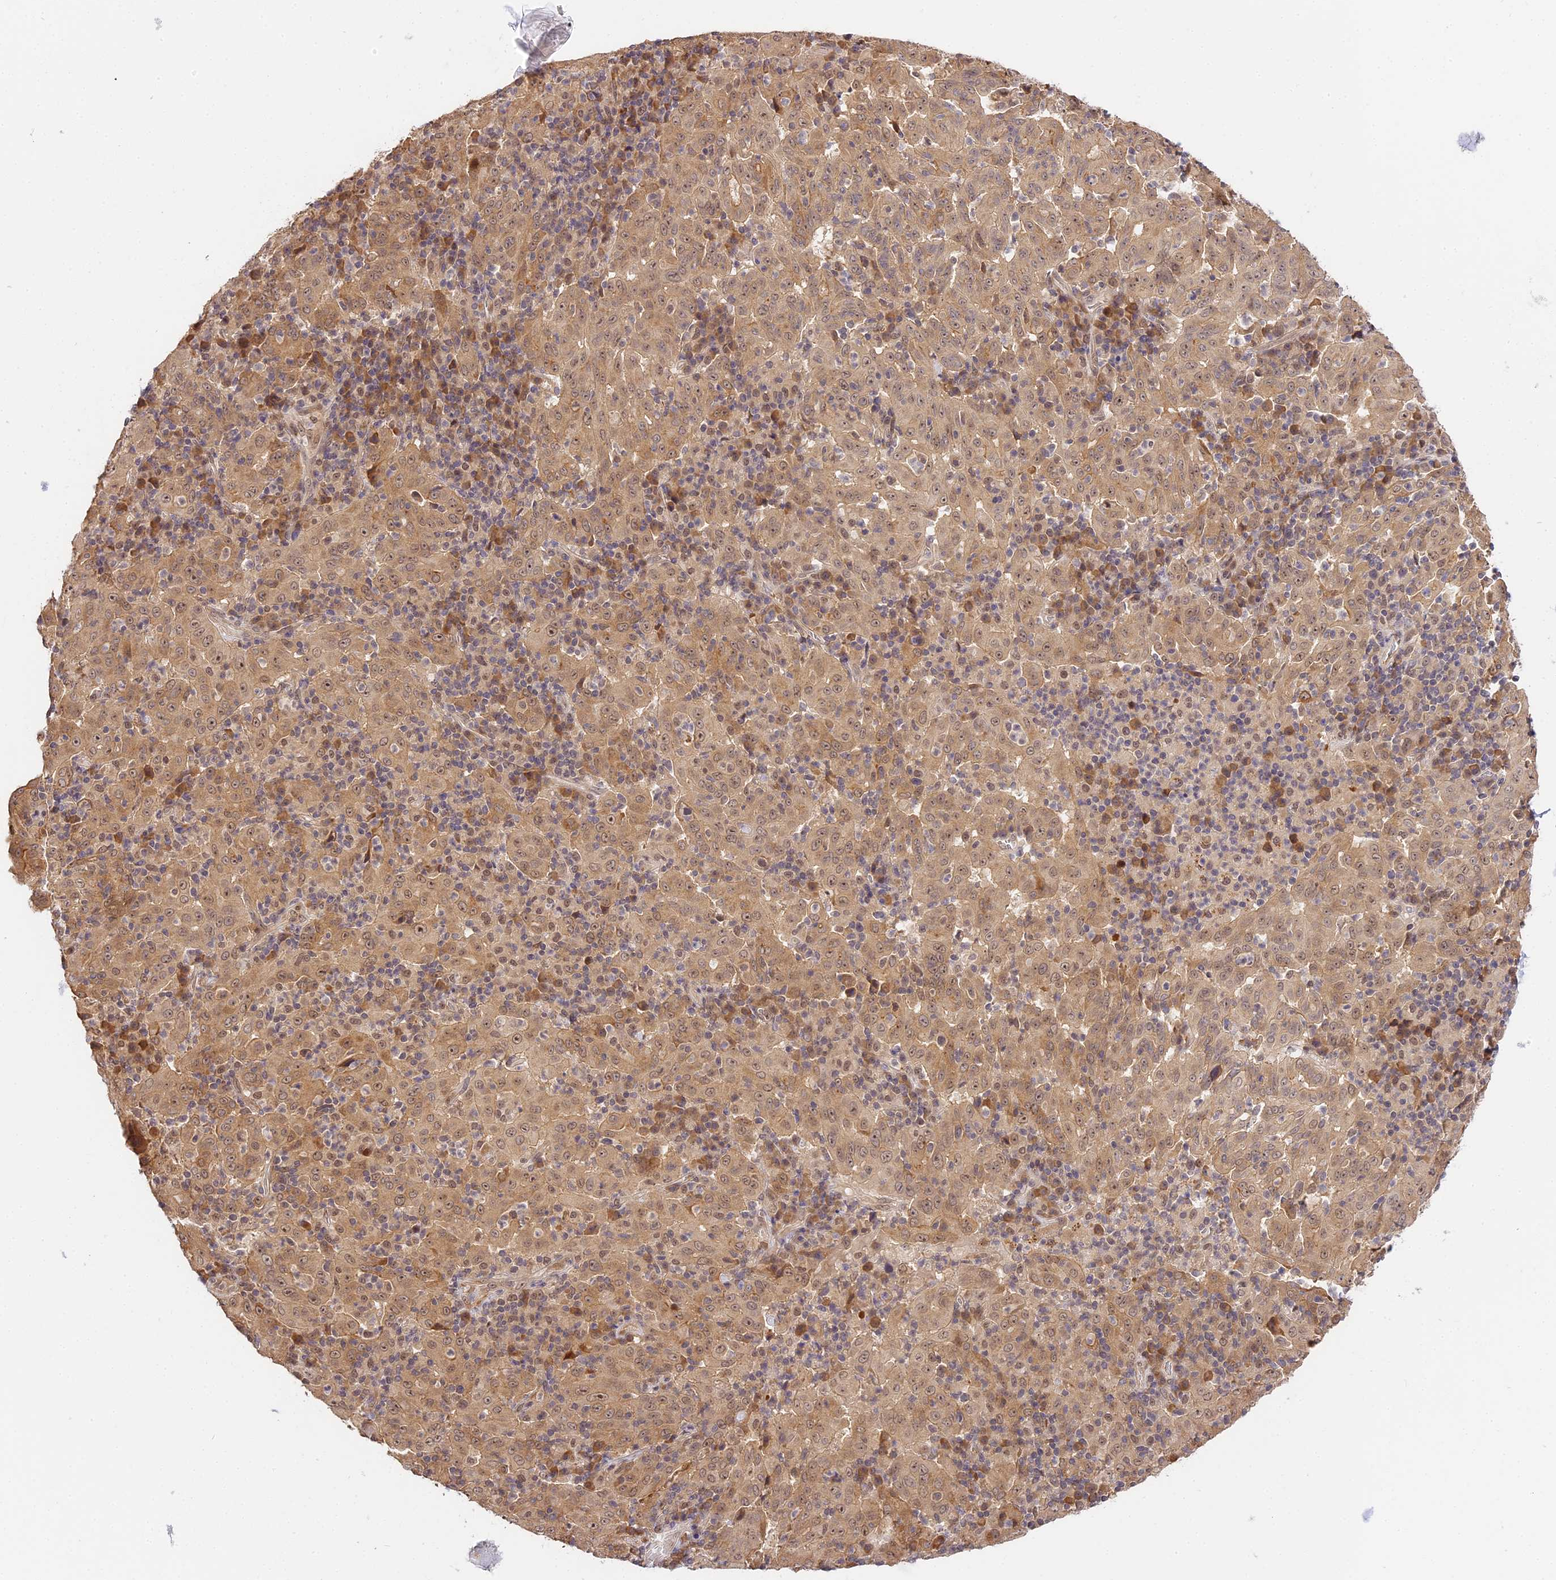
{"staining": {"intensity": "moderate", "quantity": ">75%", "location": "cytoplasmic/membranous,nuclear"}, "tissue": "pancreatic cancer", "cell_type": "Tumor cells", "image_type": "cancer", "snomed": [{"axis": "morphology", "description": "Adenocarcinoma, NOS"}, {"axis": "topography", "description": "Pancreas"}], "caption": "Immunohistochemical staining of human pancreatic cancer exhibits medium levels of moderate cytoplasmic/membranous and nuclear expression in approximately >75% of tumor cells.", "gene": "IMPACT", "patient": {"sex": "male", "age": 63}}